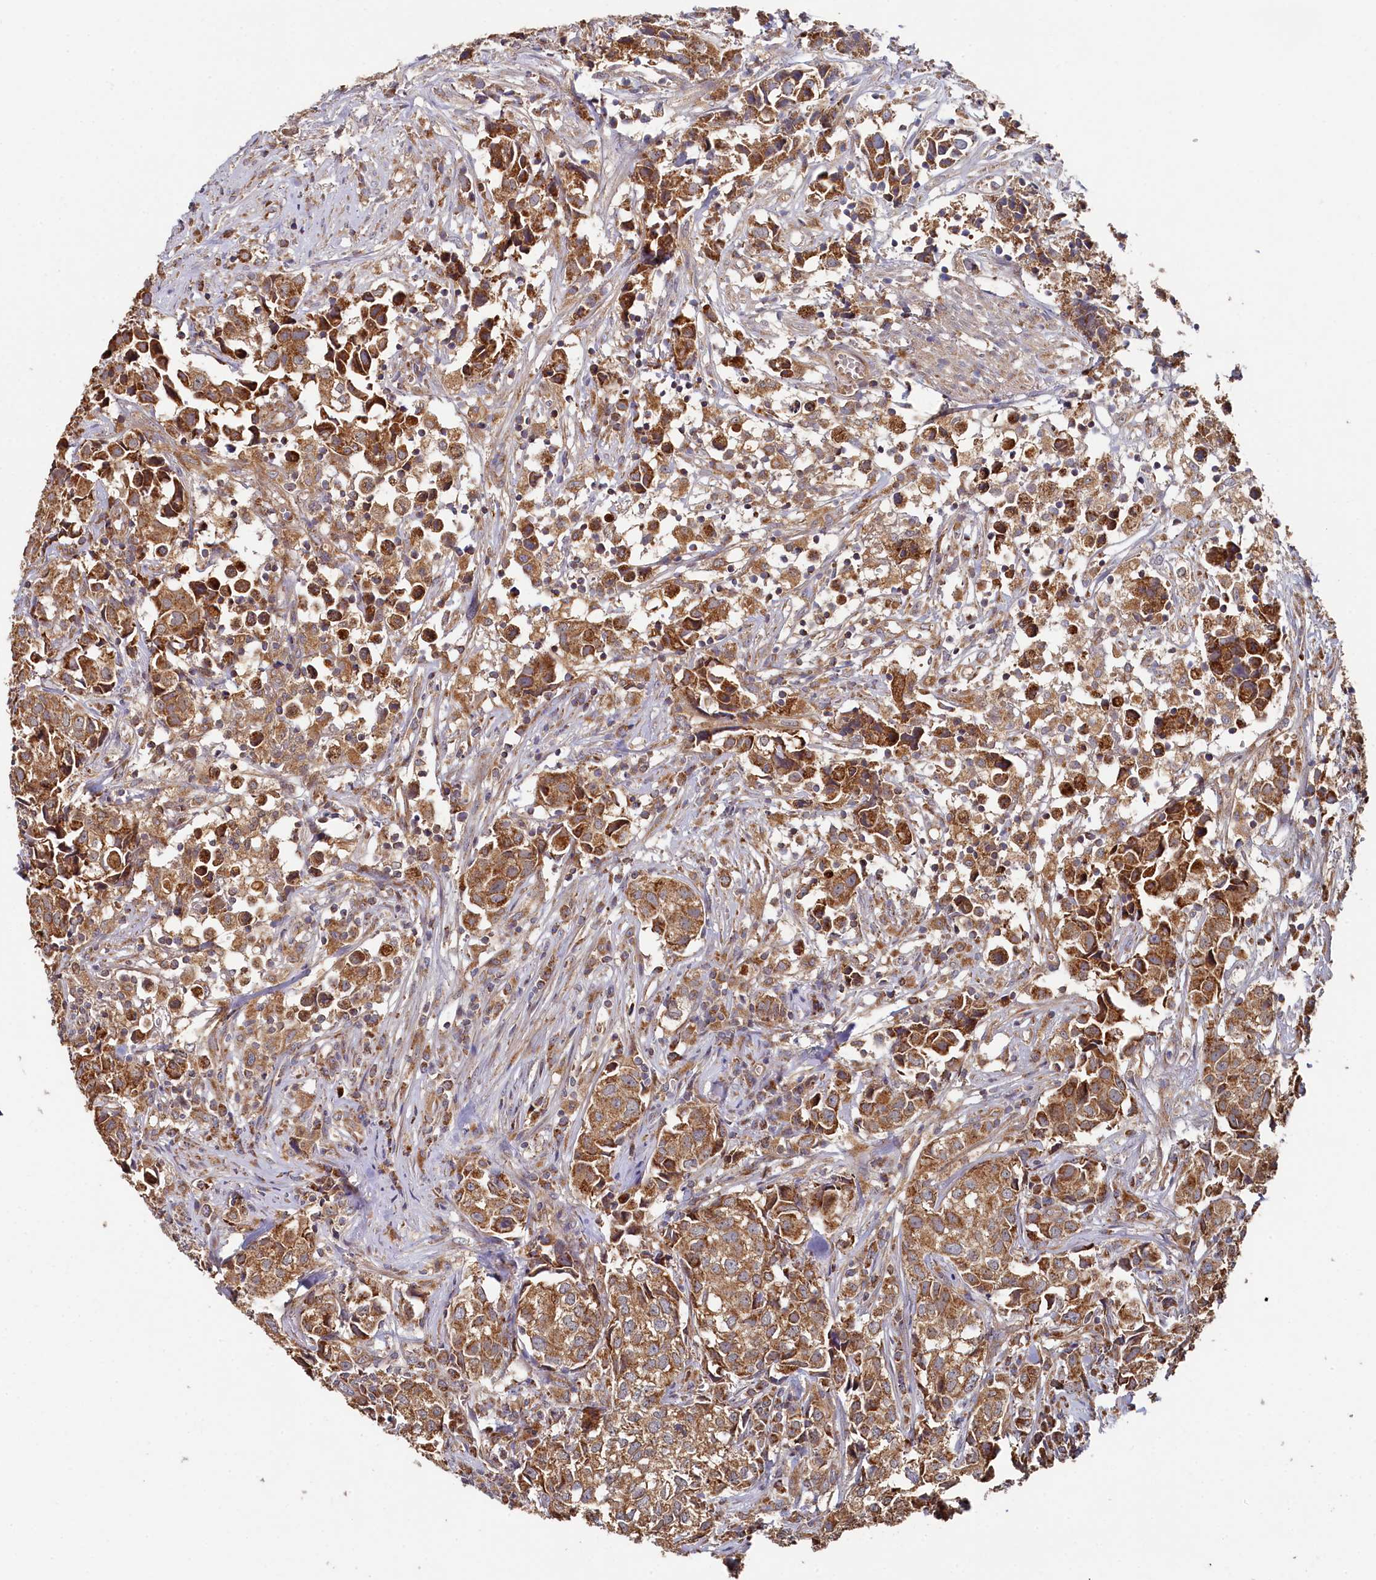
{"staining": {"intensity": "strong", "quantity": ">75%", "location": "cytoplasmic/membranous"}, "tissue": "urothelial cancer", "cell_type": "Tumor cells", "image_type": "cancer", "snomed": [{"axis": "morphology", "description": "Urothelial carcinoma, High grade"}, {"axis": "topography", "description": "Urinary bladder"}], "caption": "Urothelial cancer stained with DAB (3,3'-diaminobenzidine) immunohistochemistry exhibits high levels of strong cytoplasmic/membranous staining in about >75% of tumor cells.", "gene": "HAUS2", "patient": {"sex": "female", "age": 75}}